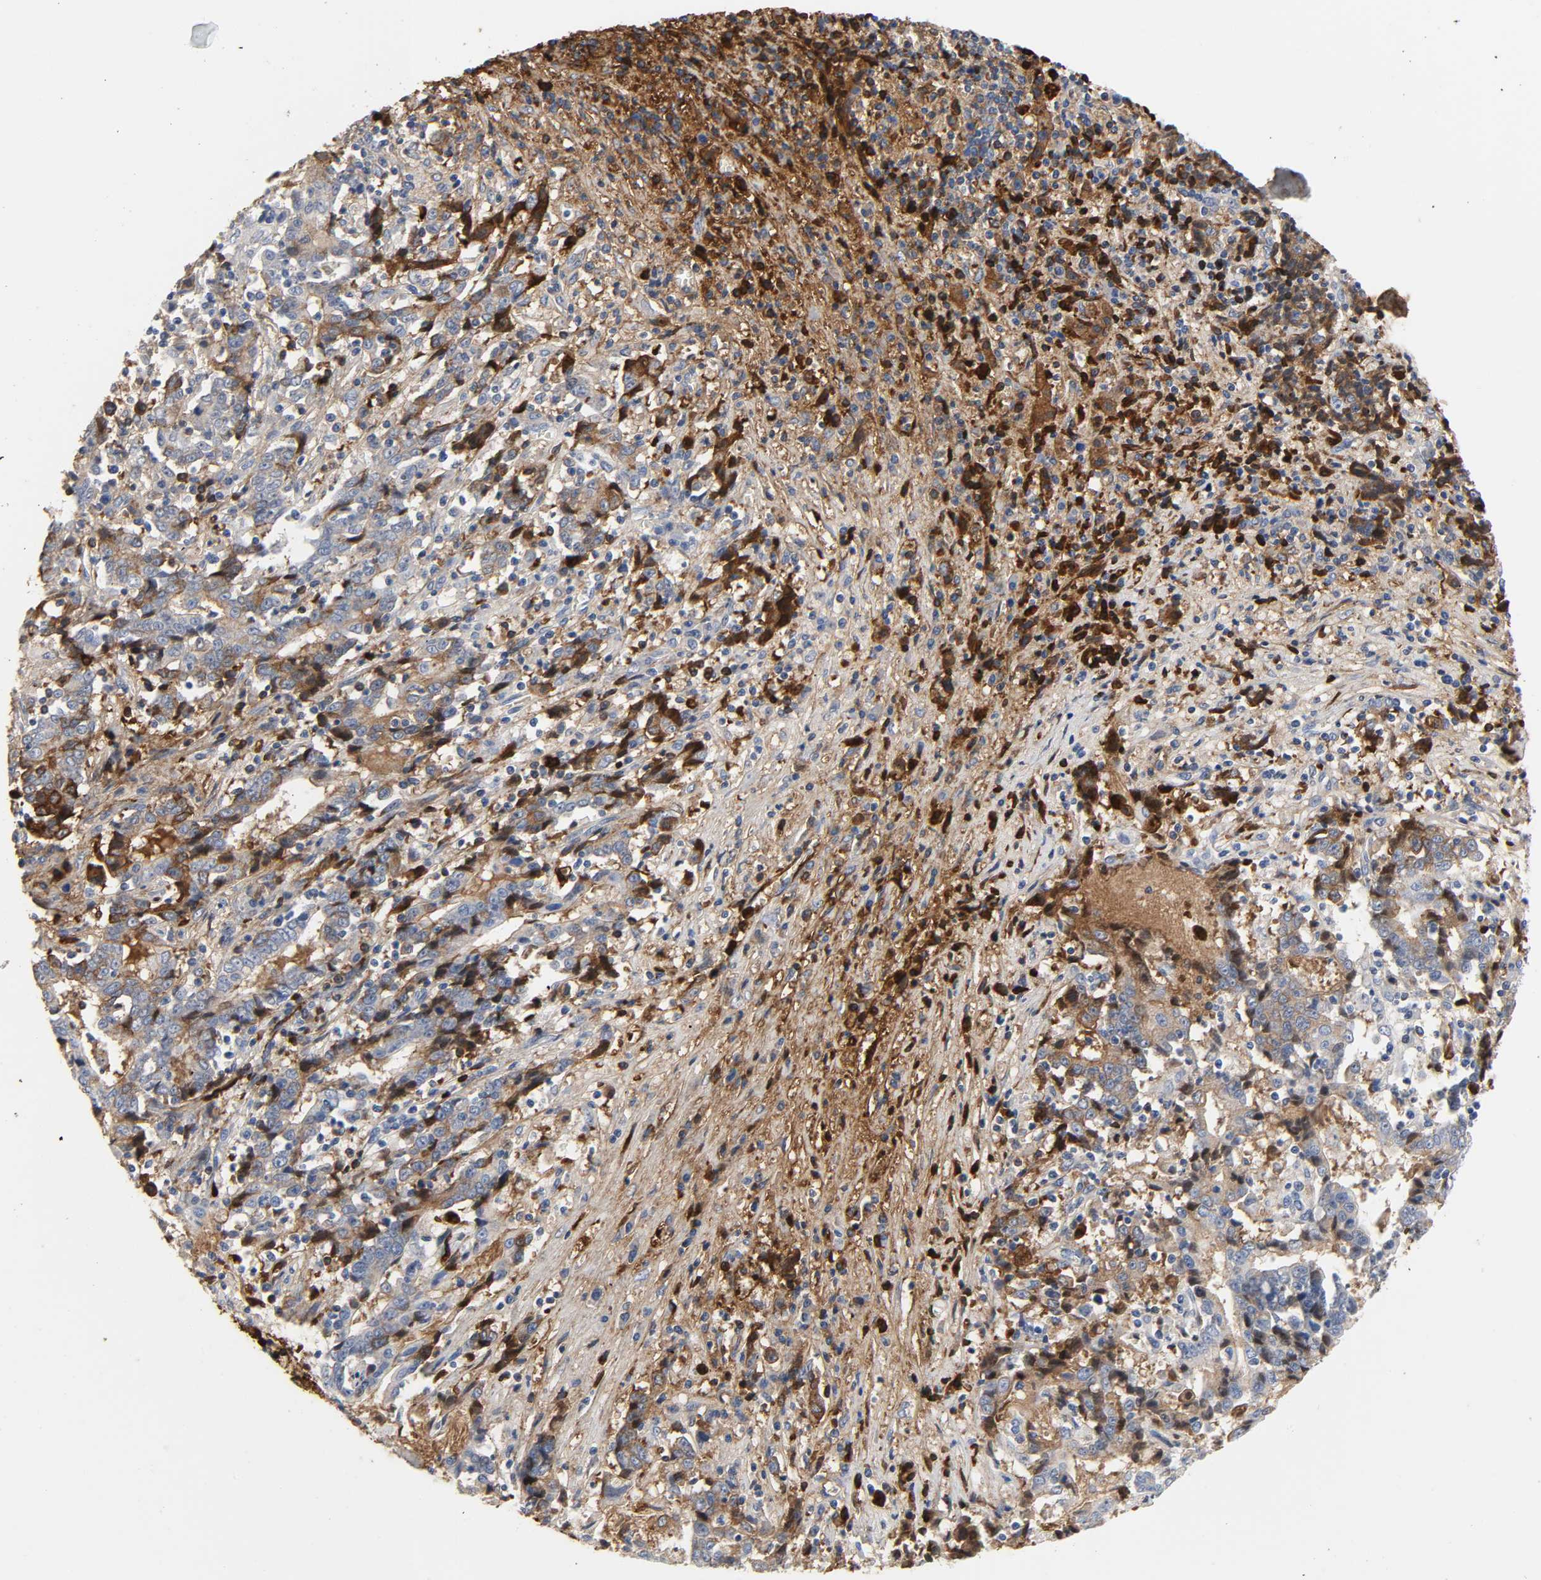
{"staining": {"intensity": "strong", "quantity": "<25%", "location": "cytoplasmic/membranous"}, "tissue": "liver cancer", "cell_type": "Tumor cells", "image_type": "cancer", "snomed": [{"axis": "morphology", "description": "Cholangiocarcinoma"}, {"axis": "topography", "description": "Liver"}], "caption": "Immunohistochemistry staining of liver cancer, which shows medium levels of strong cytoplasmic/membranous positivity in about <25% of tumor cells indicating strong cytoplasmic/membranous protein positivity. The staining was performed using DAB (brown) for protein detection and nuclei were counterstained in hematoxylin (blue).", "gene": "FBLN1", "patient": {"sex": "male", "age": 57}}